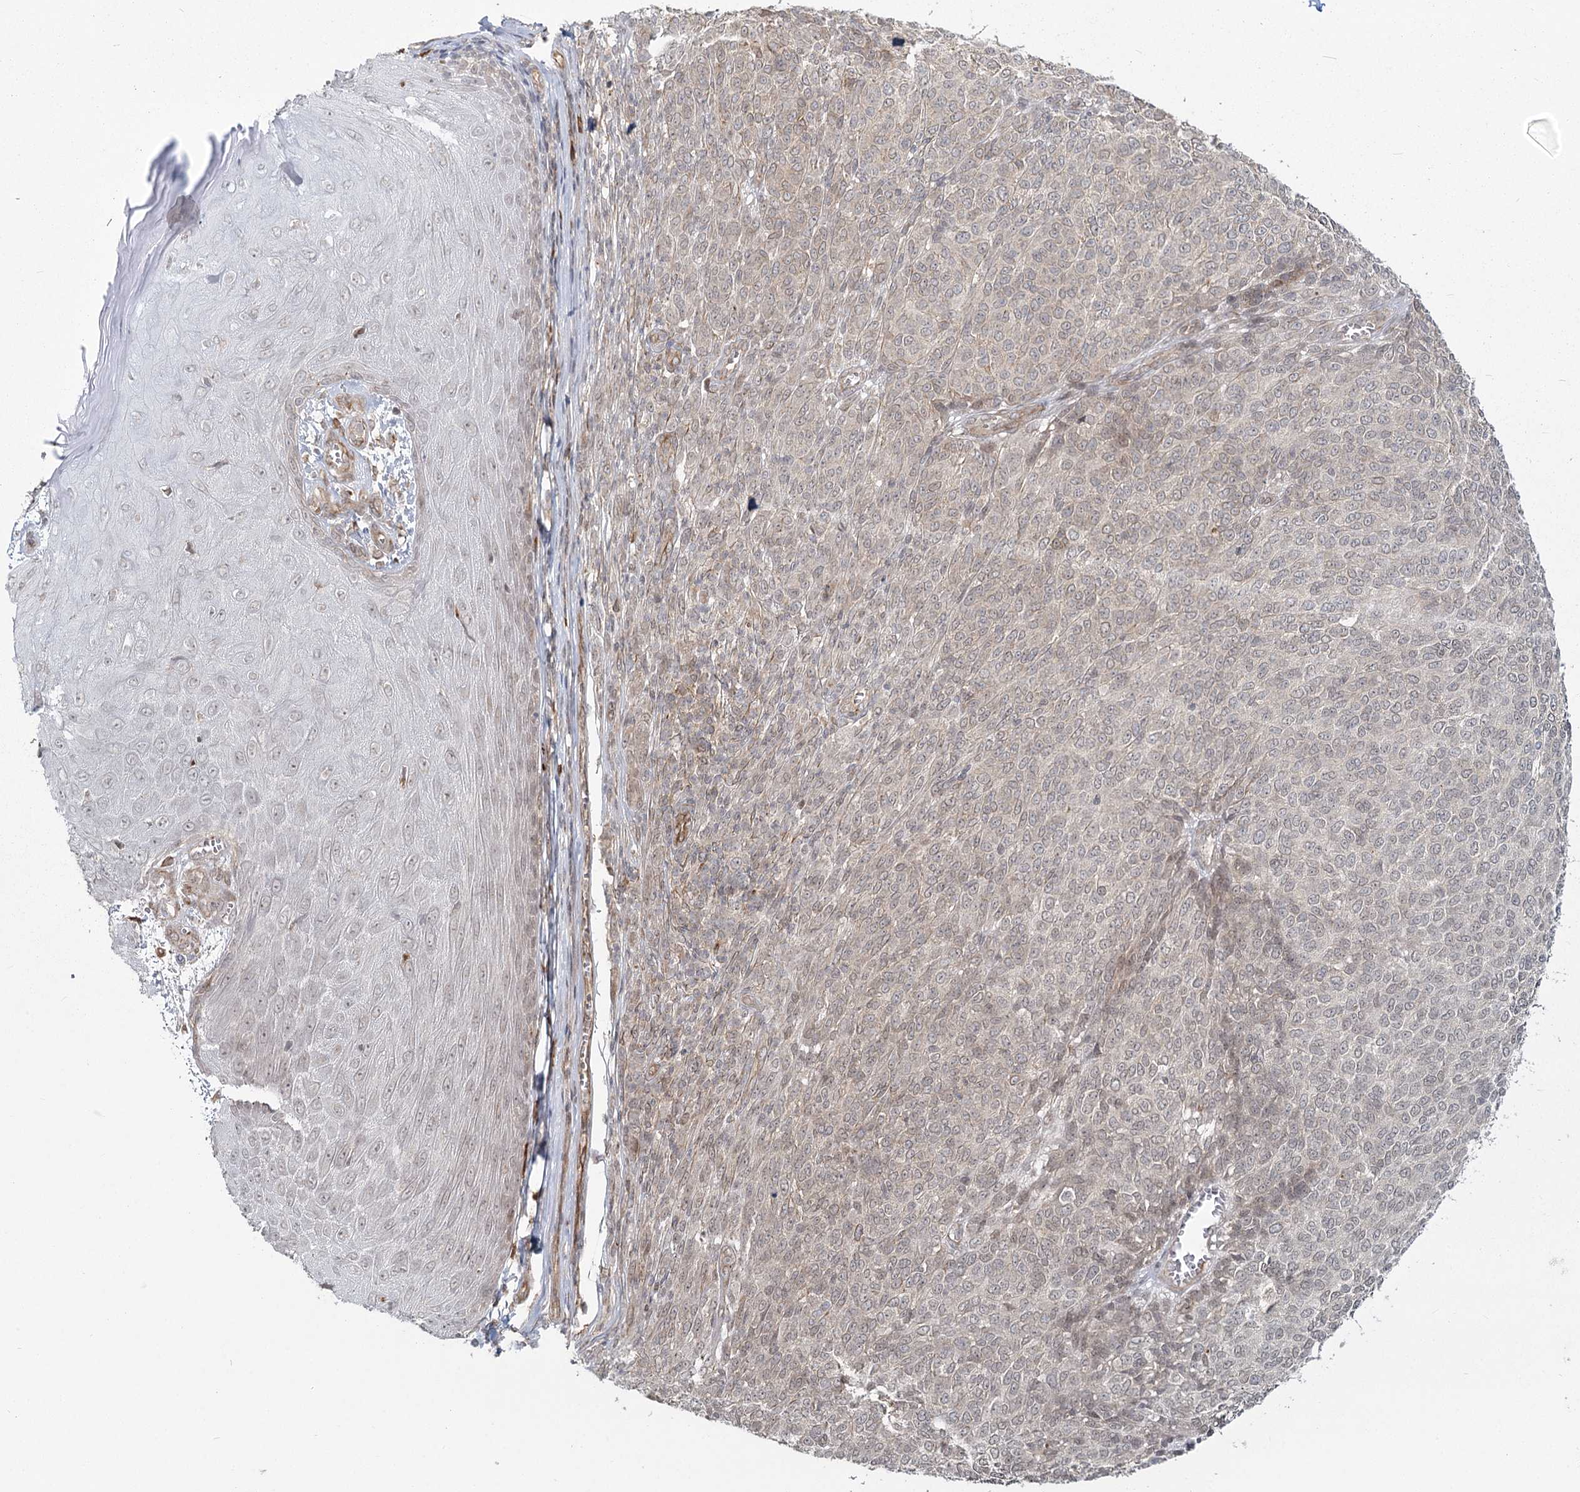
{"staining": {"intensity": "moderate", "quantity": "25%-75%", "location": "cytoplasmic/membranous"}, "tissue": "melanoma", "cell_type": "Tumor cells", "image_type": "cancer", "snomed": [{"axis": "morphology", "description": "Malignant melanoma, NOS"}, {"axis": "topography", "description": "Skin"}], "caption": "IHC of human malignant melanoma demonstrates medium levels of moderate cytoplasmic/membranous expression in about 25%-75% of tumor cells. Nuclei are stained in blue.", "gene": "AP2M1", "patient": {"sex": "male", "age": 49}}